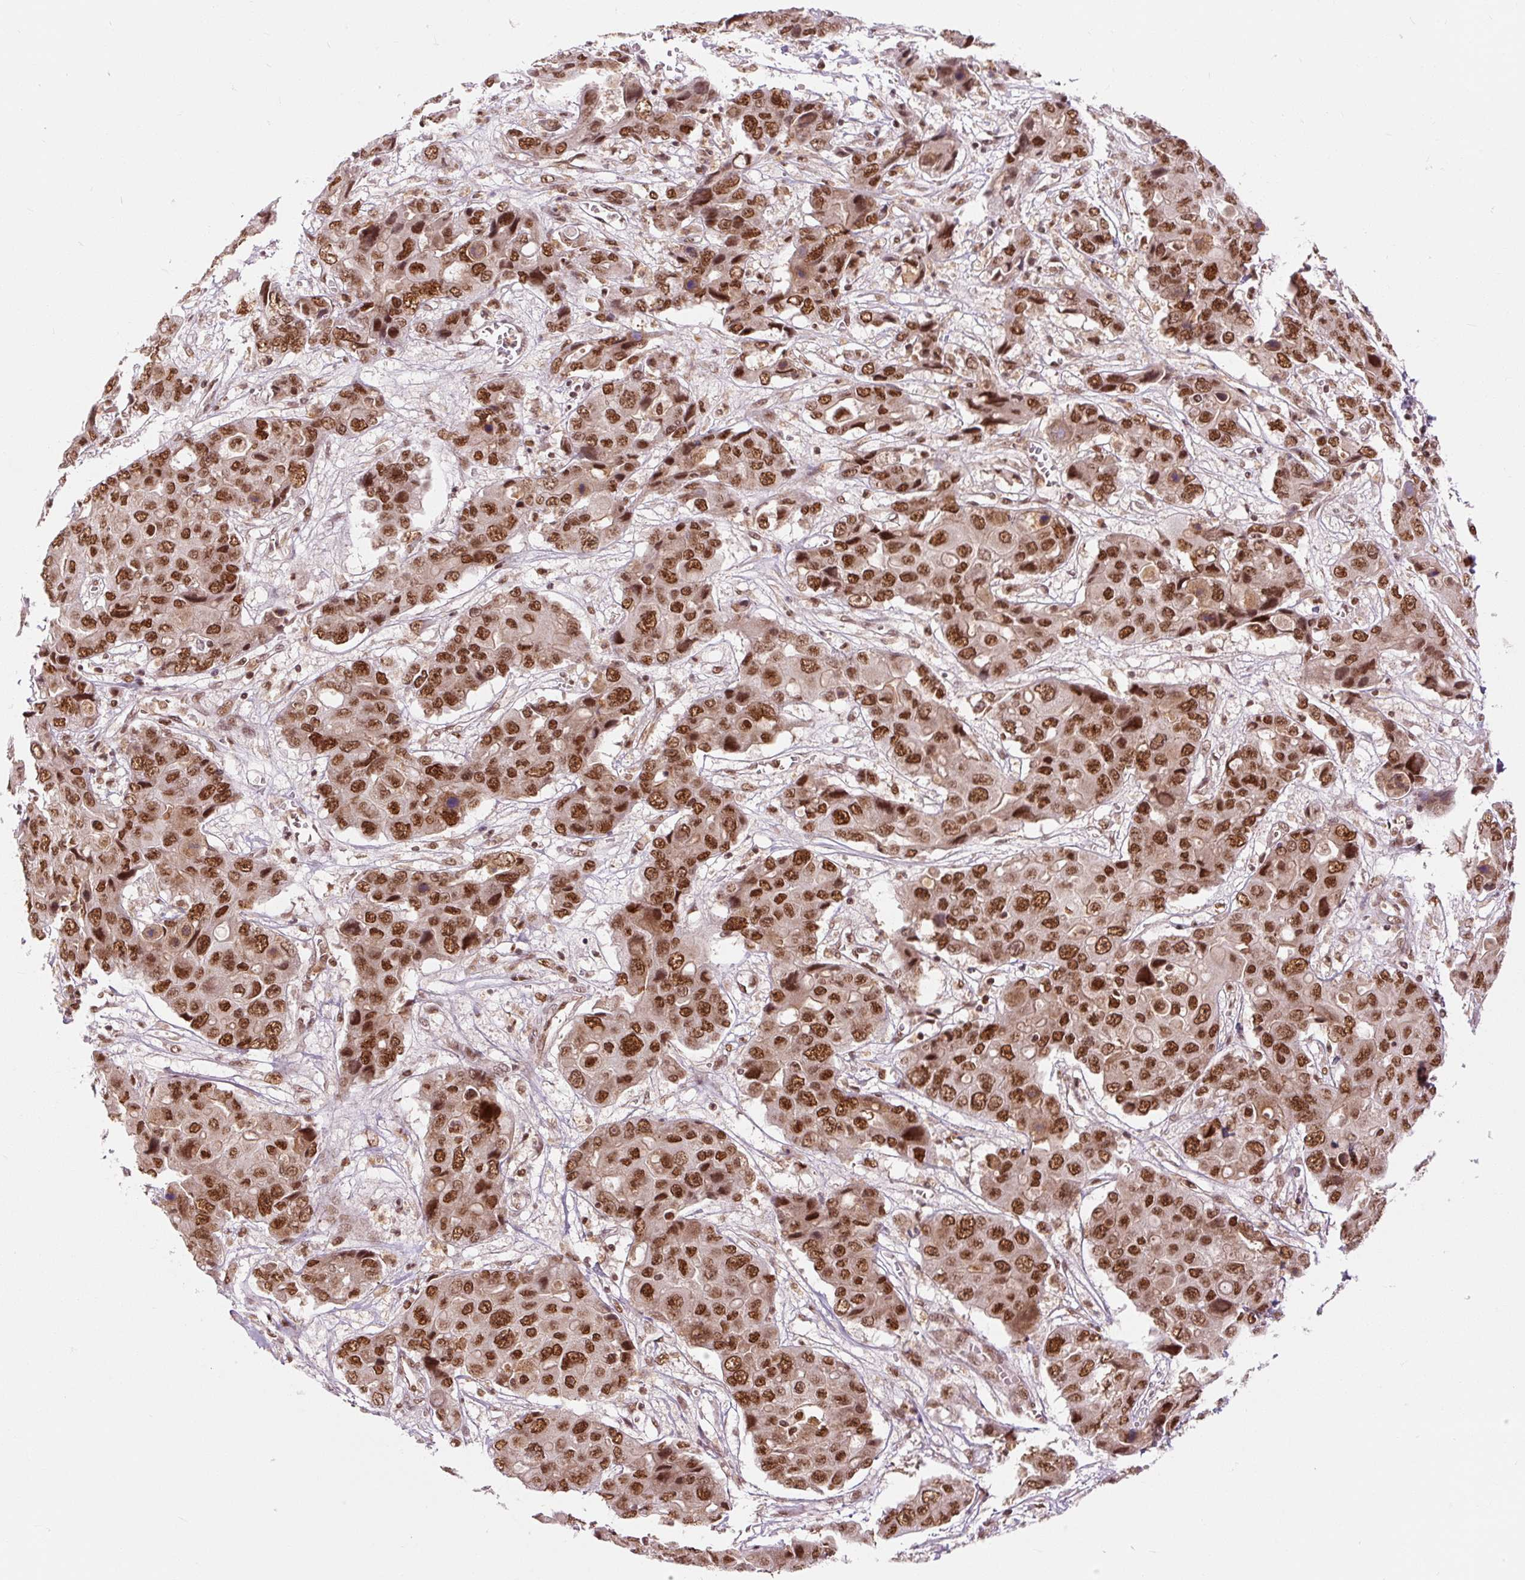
{"staining": {"intensity": "strong", "quantity": ">75%", "location": "nuclear"}, "tissue": "liver cancer", "cell_type": "Tumor cells", "image_type": "cancer", "snomed": [{"axis": "morphology", "description": "Cholangiocarcinoma"}, {"axis": "topography", "description": "Liver"}], "caption": "Strong nuclear protein positivity is seen in approximately >75% of tumor cells in liver cholangiocarcinoma.", "gene": "CSTF1", "patient": {"sex": "male", "age": 67}}